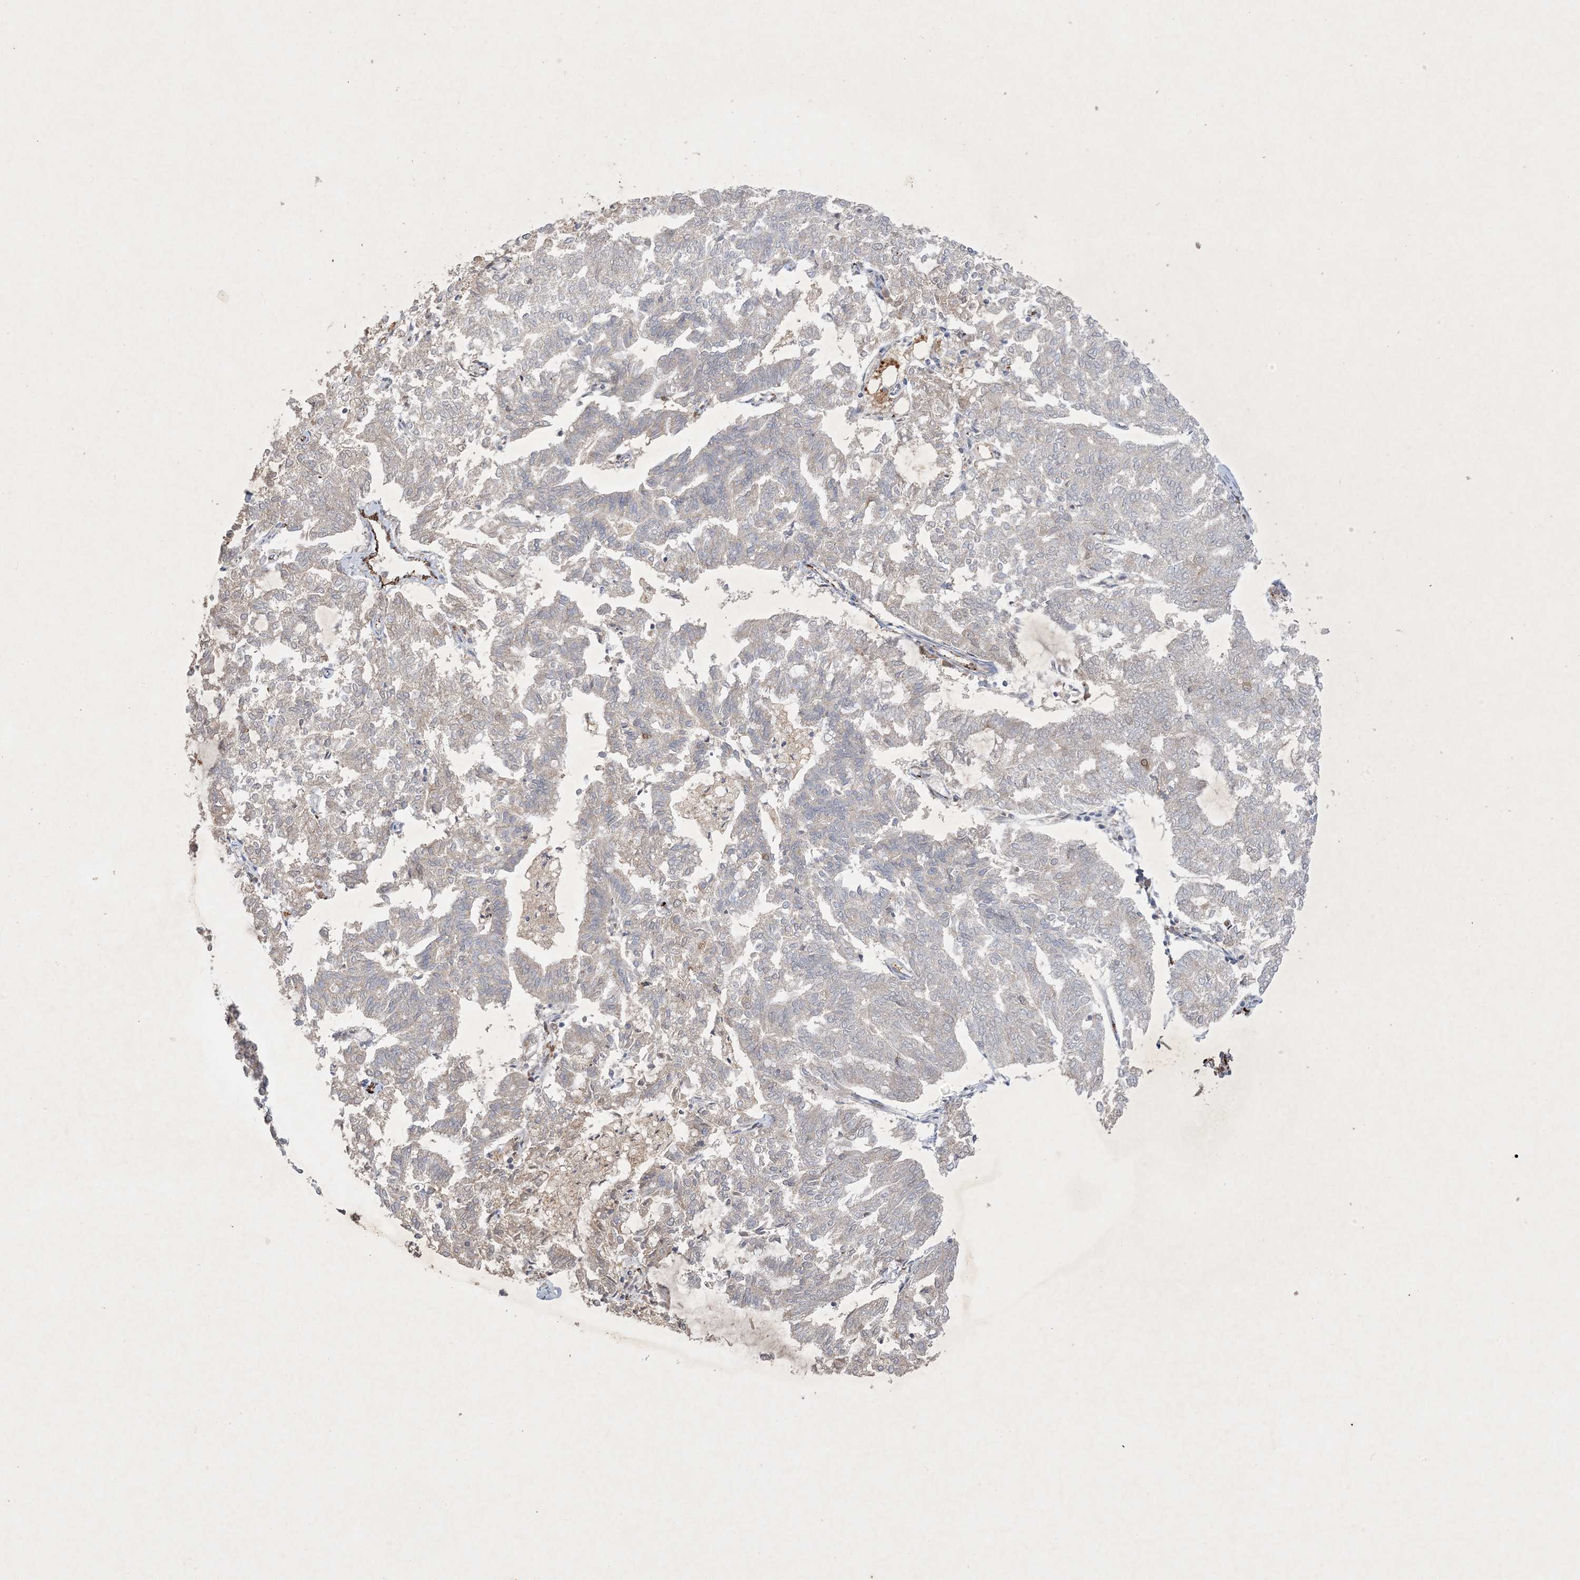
{"staining": {"intensity": "negative", "quantity": "none", "location": "none"}, "tissue": "endometrial cancer", "cell_type": "Tumor cells", "image_type": "cancer", "snomed": [{"axis": "morphology", "description": "Adenocarcinoma, NOS"}, {"axis": "topography", "description": "Endometrium"}], "caption": "Immunohistochemistry of human adenocarcinoma (endometrial) demonstrates no expression in tumor cells.", "gene": "PRSS36", "patient": {"sex": "female", "age": 79}}